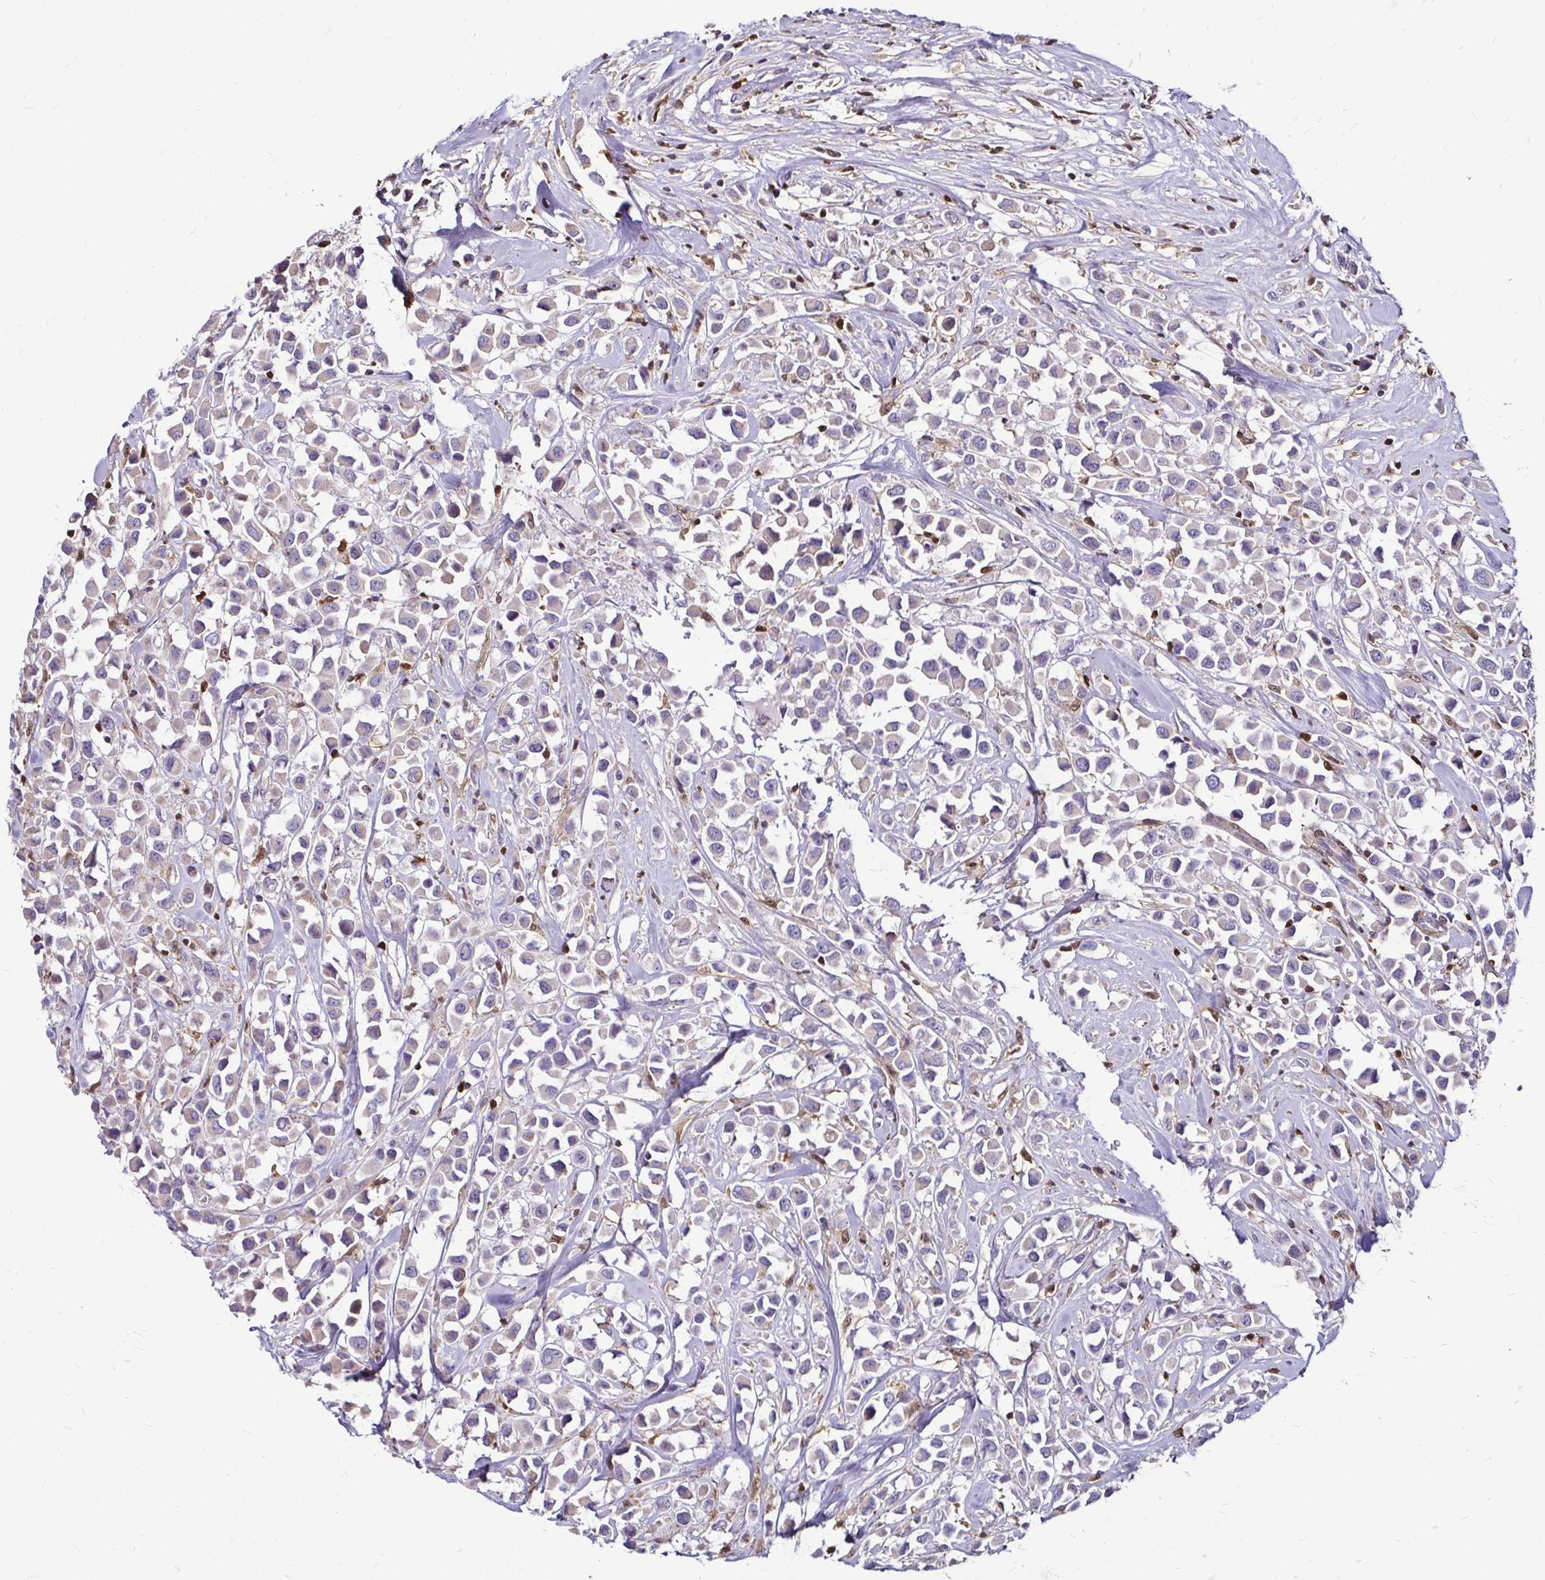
{"staining": {"intensity": "weak", "quantity": "<25%", "location": "cytoplasmic/membranous"}, "tissue": "breast cancer", "cell_type": "Tumor cells", "image_type": "cancer", "snomed": [{"axis": "morphology", "description": "Duct carcinoma"}, {"axis": "topography", "description": "Breast"}], "caption": "An IHC micrograph of breast intraductal carcinoma is shown. There is no staining in tumor cells of breast intraductal carcinoma.", "gene": "ZFP1", "patient": {"sex": "female", "age": 61}}